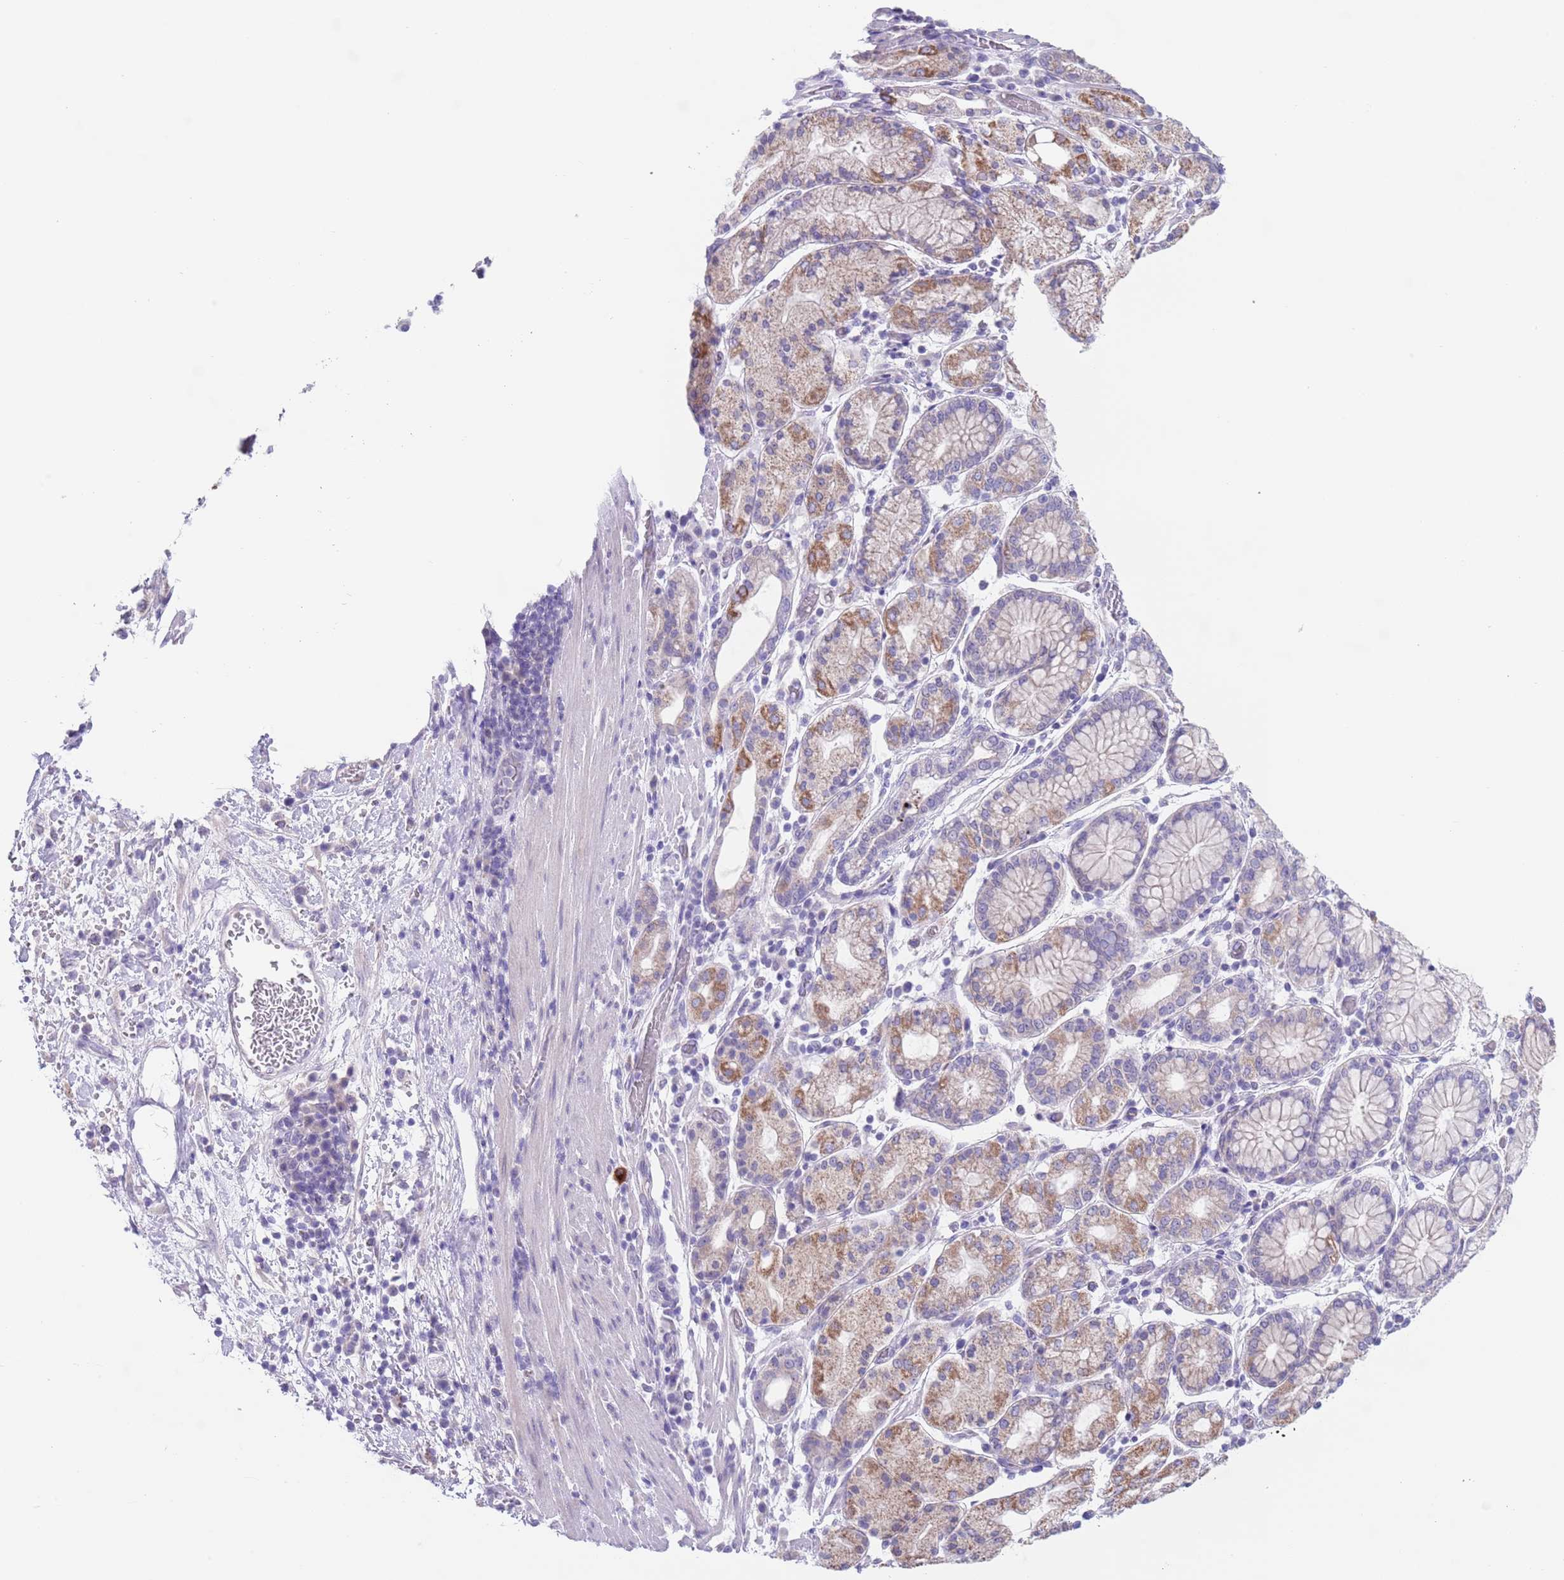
{"staining": {"intensity": "negative", "quantity": "none", "location": "none"}, "tissue": "stomach cancer", "cell_type": "Tumor cells", "image_type": "cancer", "snomed": [{"axis": "morphology", "description": "Adenocarcinoma, NOS"}, {"axis": "topography", "description": "Stomach"}], "caption": "This photomicrograph is of stomach cancer (adenocarcinoma) stained with immunohistochemistry to label a protein in brown with the nuclei are counter-stained blue. There is no staining in tumor cells.", "gene": "SPIRE2", "patient": {"sex": "male", "age": 48}}